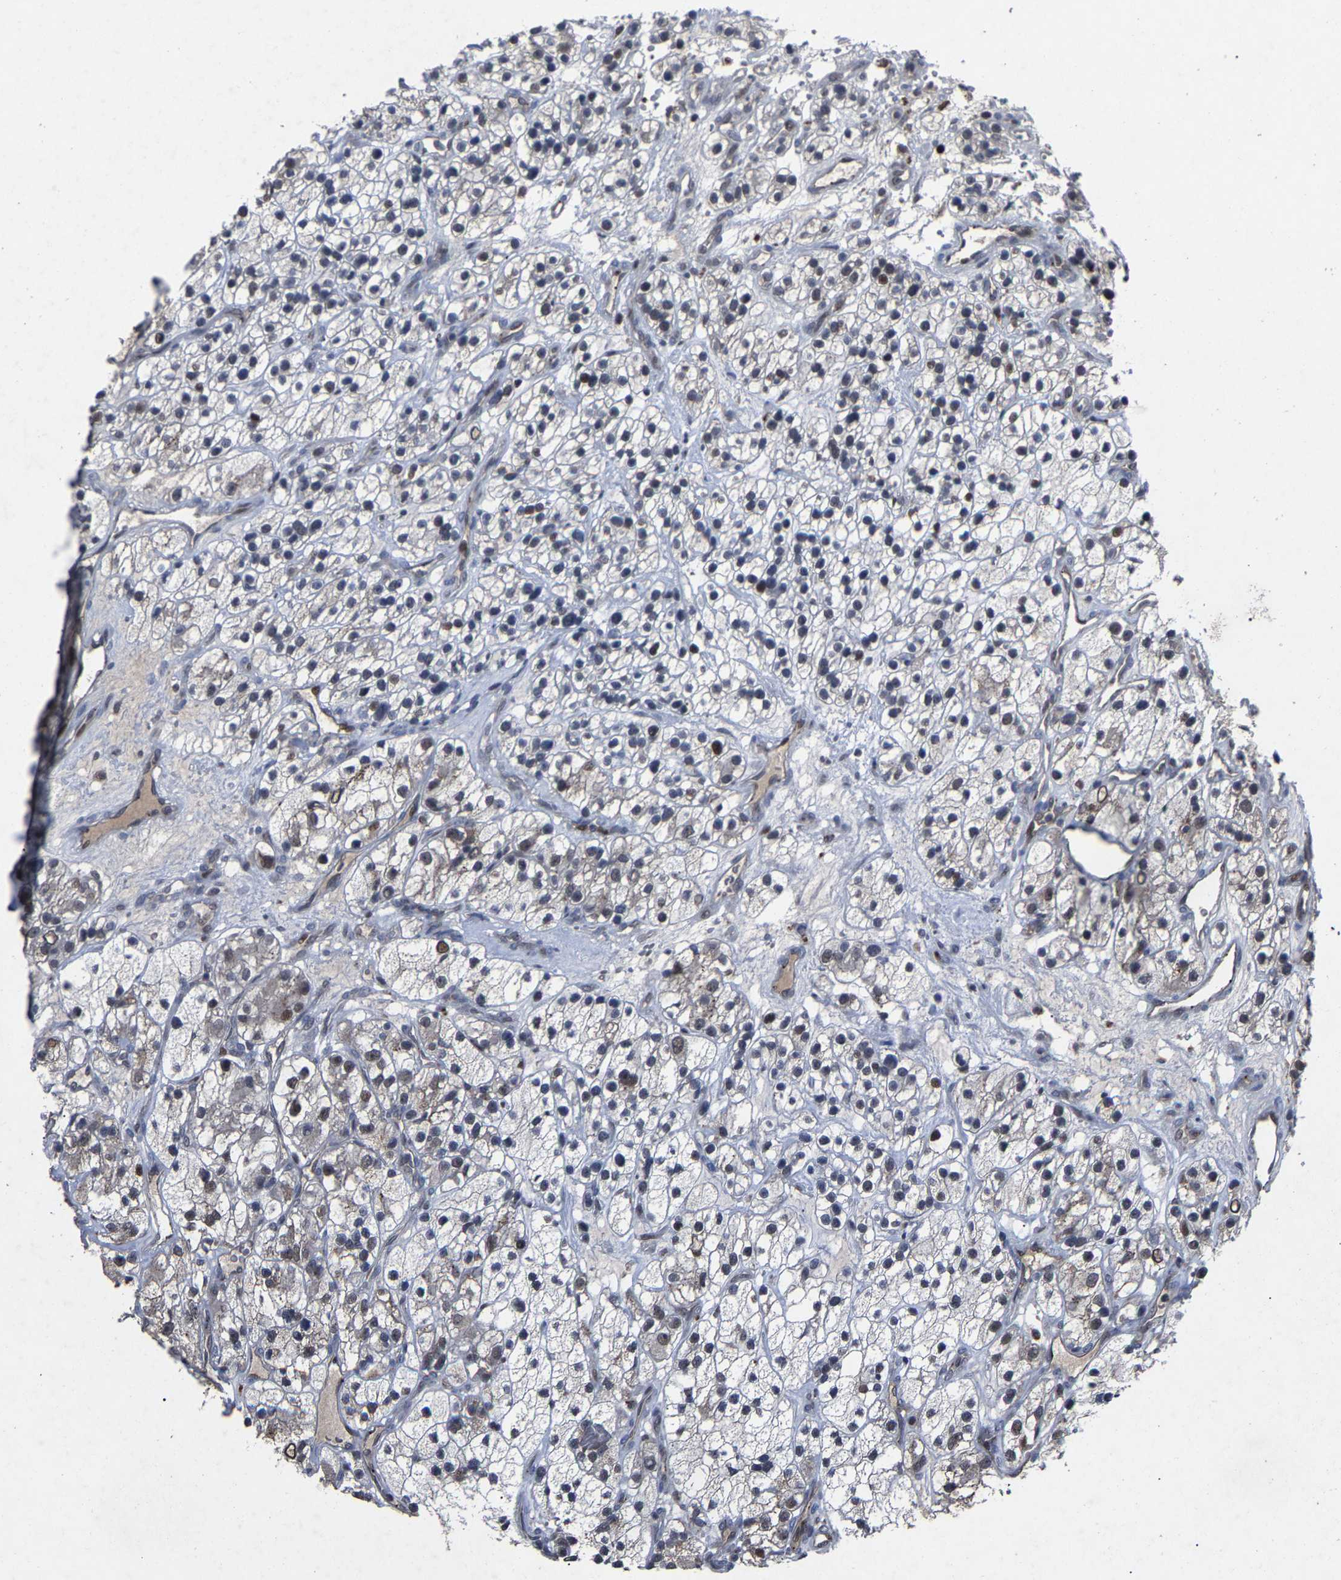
{"staining": {"intensity": "weak", "quantity": "<25%", "location": "cytoplasmic/membranous,nuclear"}, "tissue": "renal cancer", "cell_type": "Tumor cells", "image_type": "cancer", "snomed": [{"axis": "morphology", "description": "Adenocarcinoma, NOS"}, {"axis": "topography", "description": "Kidney"}], "caption": "Tumor cells are negative for protein expression in human adenocarcinoma (renal).", "gene": "LSM8", "patient": {"sex": "female", "age": 57}}